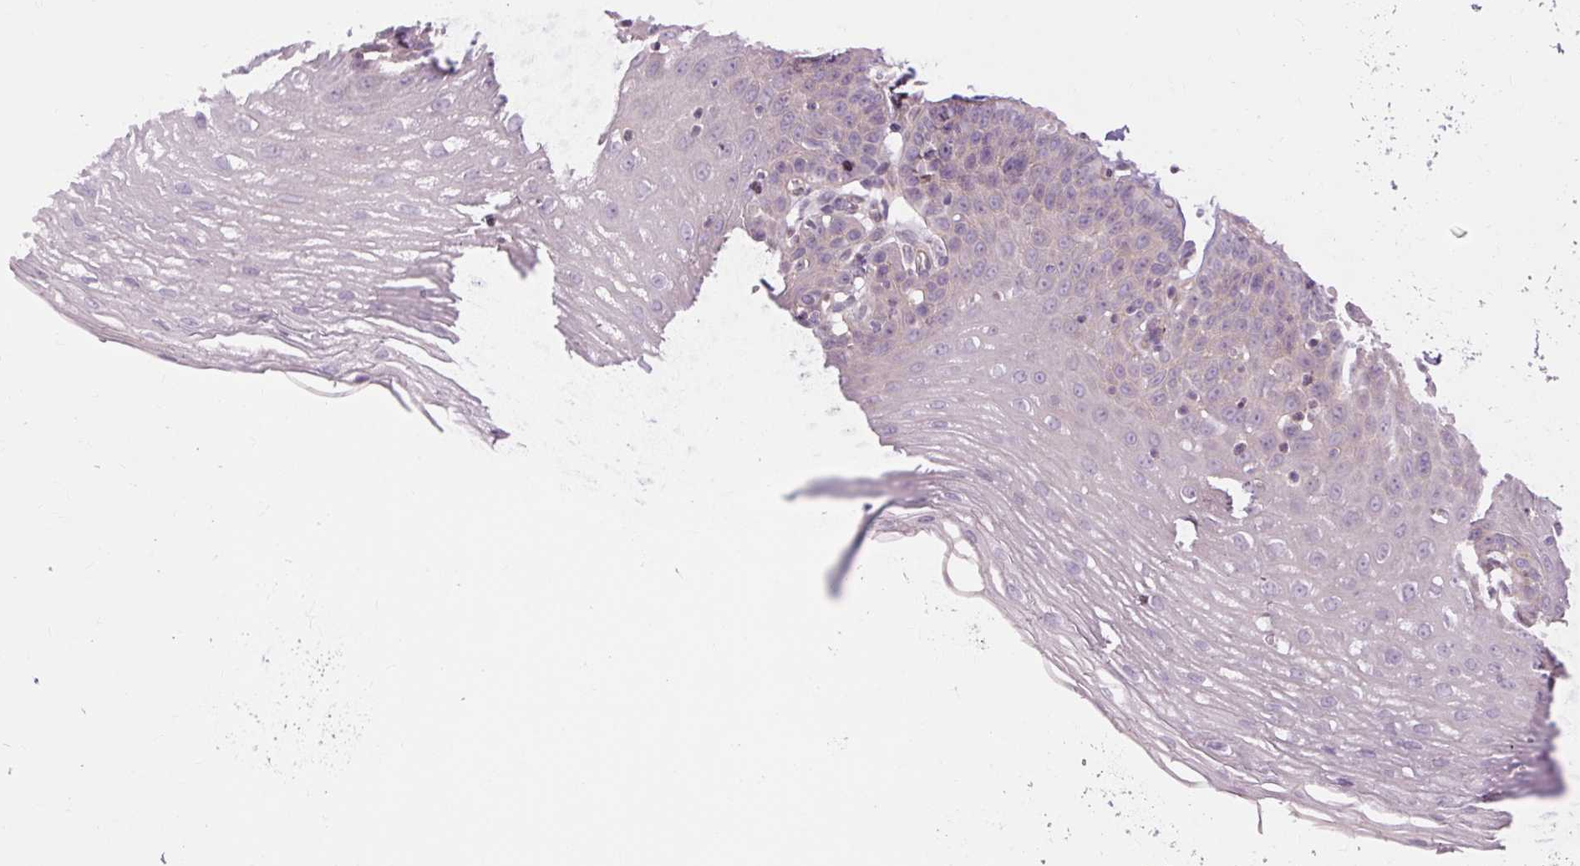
{"staining": {"intensity": "negative", "quantity": "none", "location": "none"}, "tissue": "esophagus", "cell_type": "Squamous epithelial cells", "image_type": "normal", "snomed": [{"axis": "morphology", "description": "Normal tissue, NOS"}, {"axis": "topography", "description": "Esophagus"}], "caption": "IHC of benign esophagus displays no staining in squamous epithelial cells.", "gene": "TM6SF1", "patient": {"sex": "female", "age": 81}}